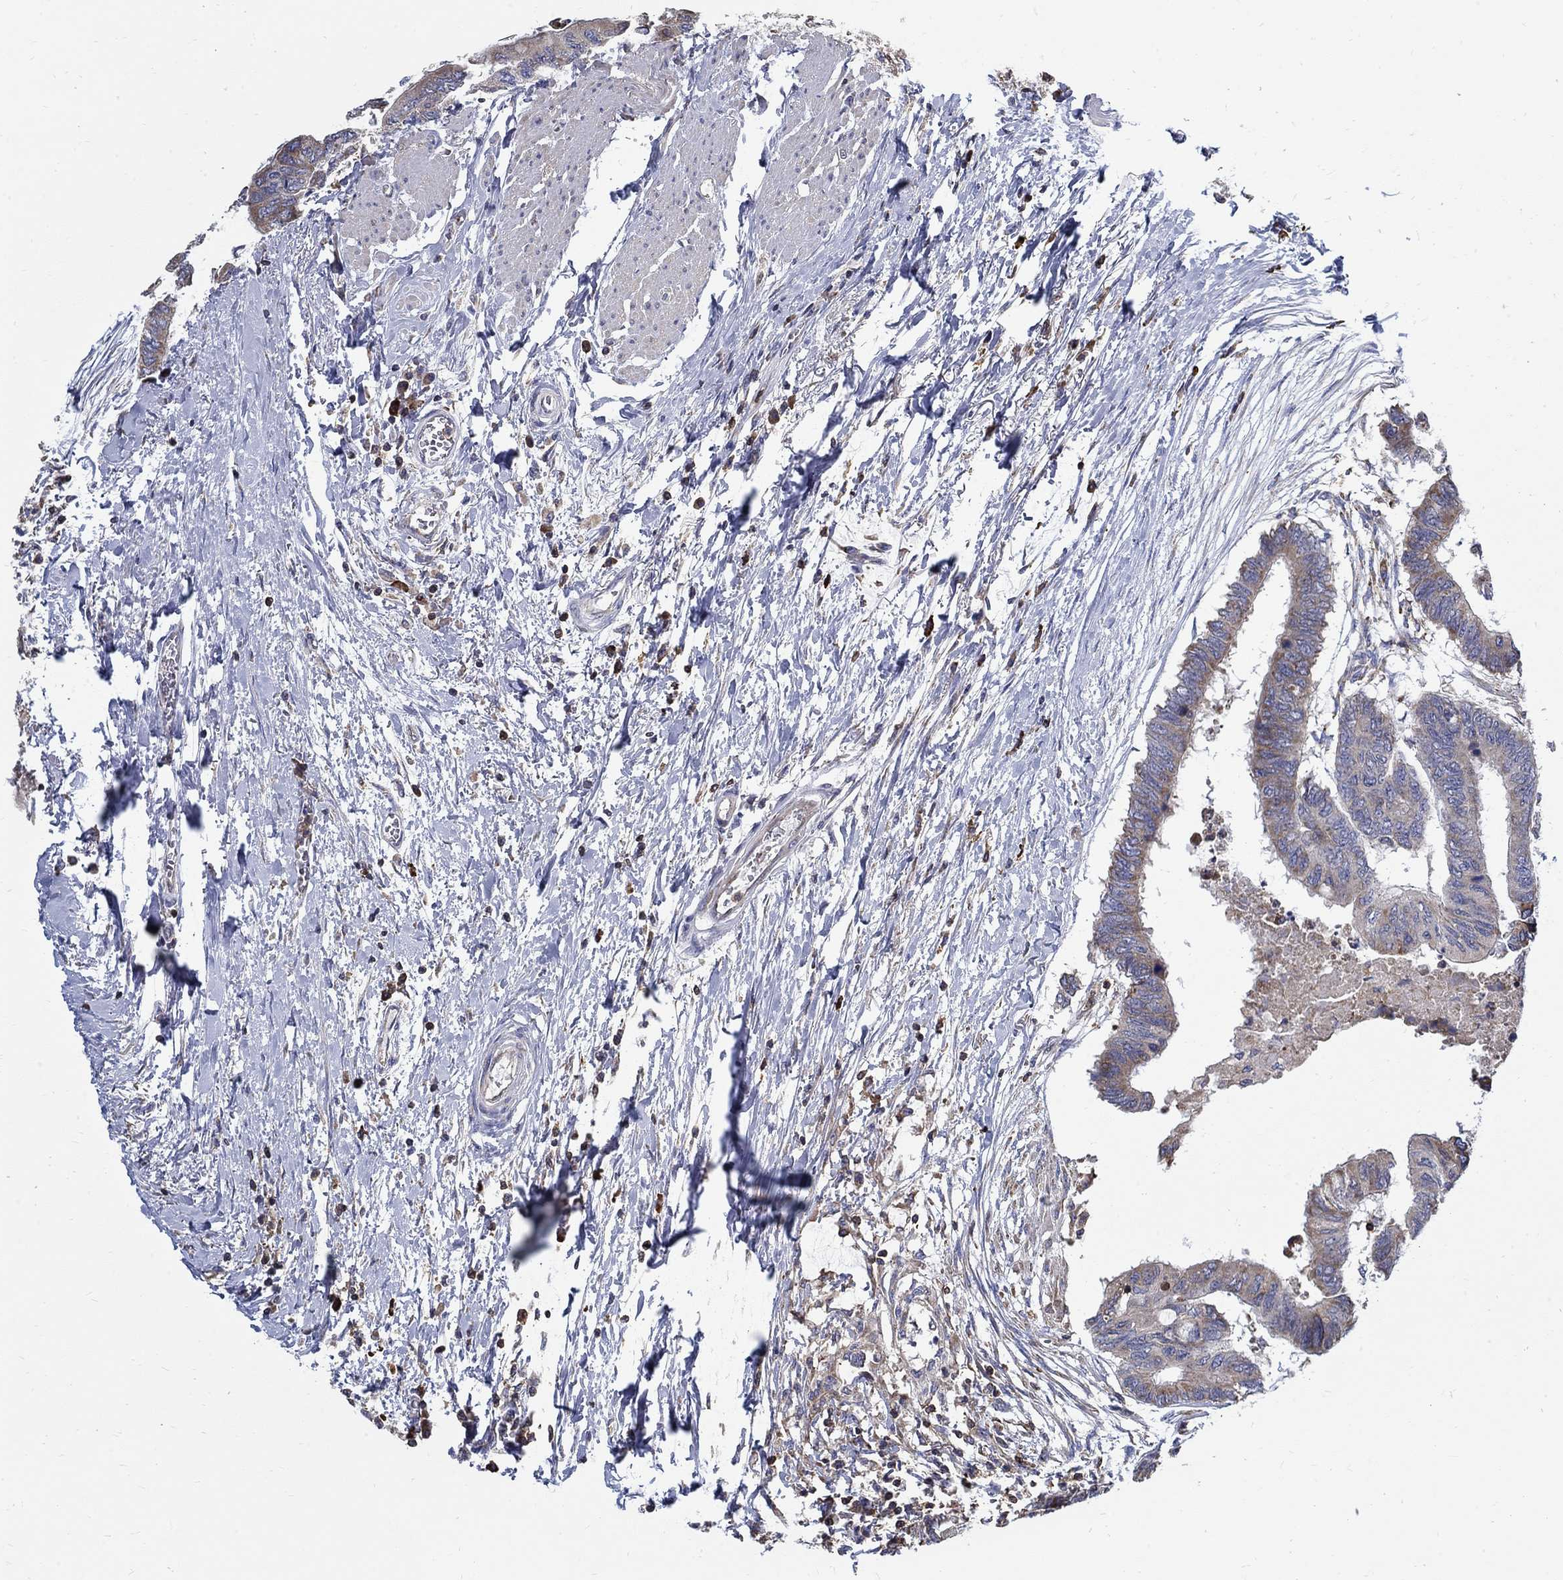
{"staining": {"intensity": "weak", "quantity": "25%-75%", "location": "cytoplasmic/membranous"}, "tissue": "colorectal cancer", "cell_type": "Tumor cells", "image_type": "cancer", "snomed": [{"axis": "morphology", "description": "Normal tissue, NOS"}, {"axis": "morphology", "description": "Adenocarcinoma, NOS"}, {"axis": "topography", "description": "Rectum"}, {"axis": "topography", "description": "Peripheral nerve tissue"}], "caption": "Immunohistochemistry (IHC) of human adenocarcinoma (colorectal) demonstrates low levels of weak cytoplasmic/membranous staining in approximately 25%-75% of tumor cells.", "gene": "AGAP2", "patient": {"sex": "male", "age": 92}}